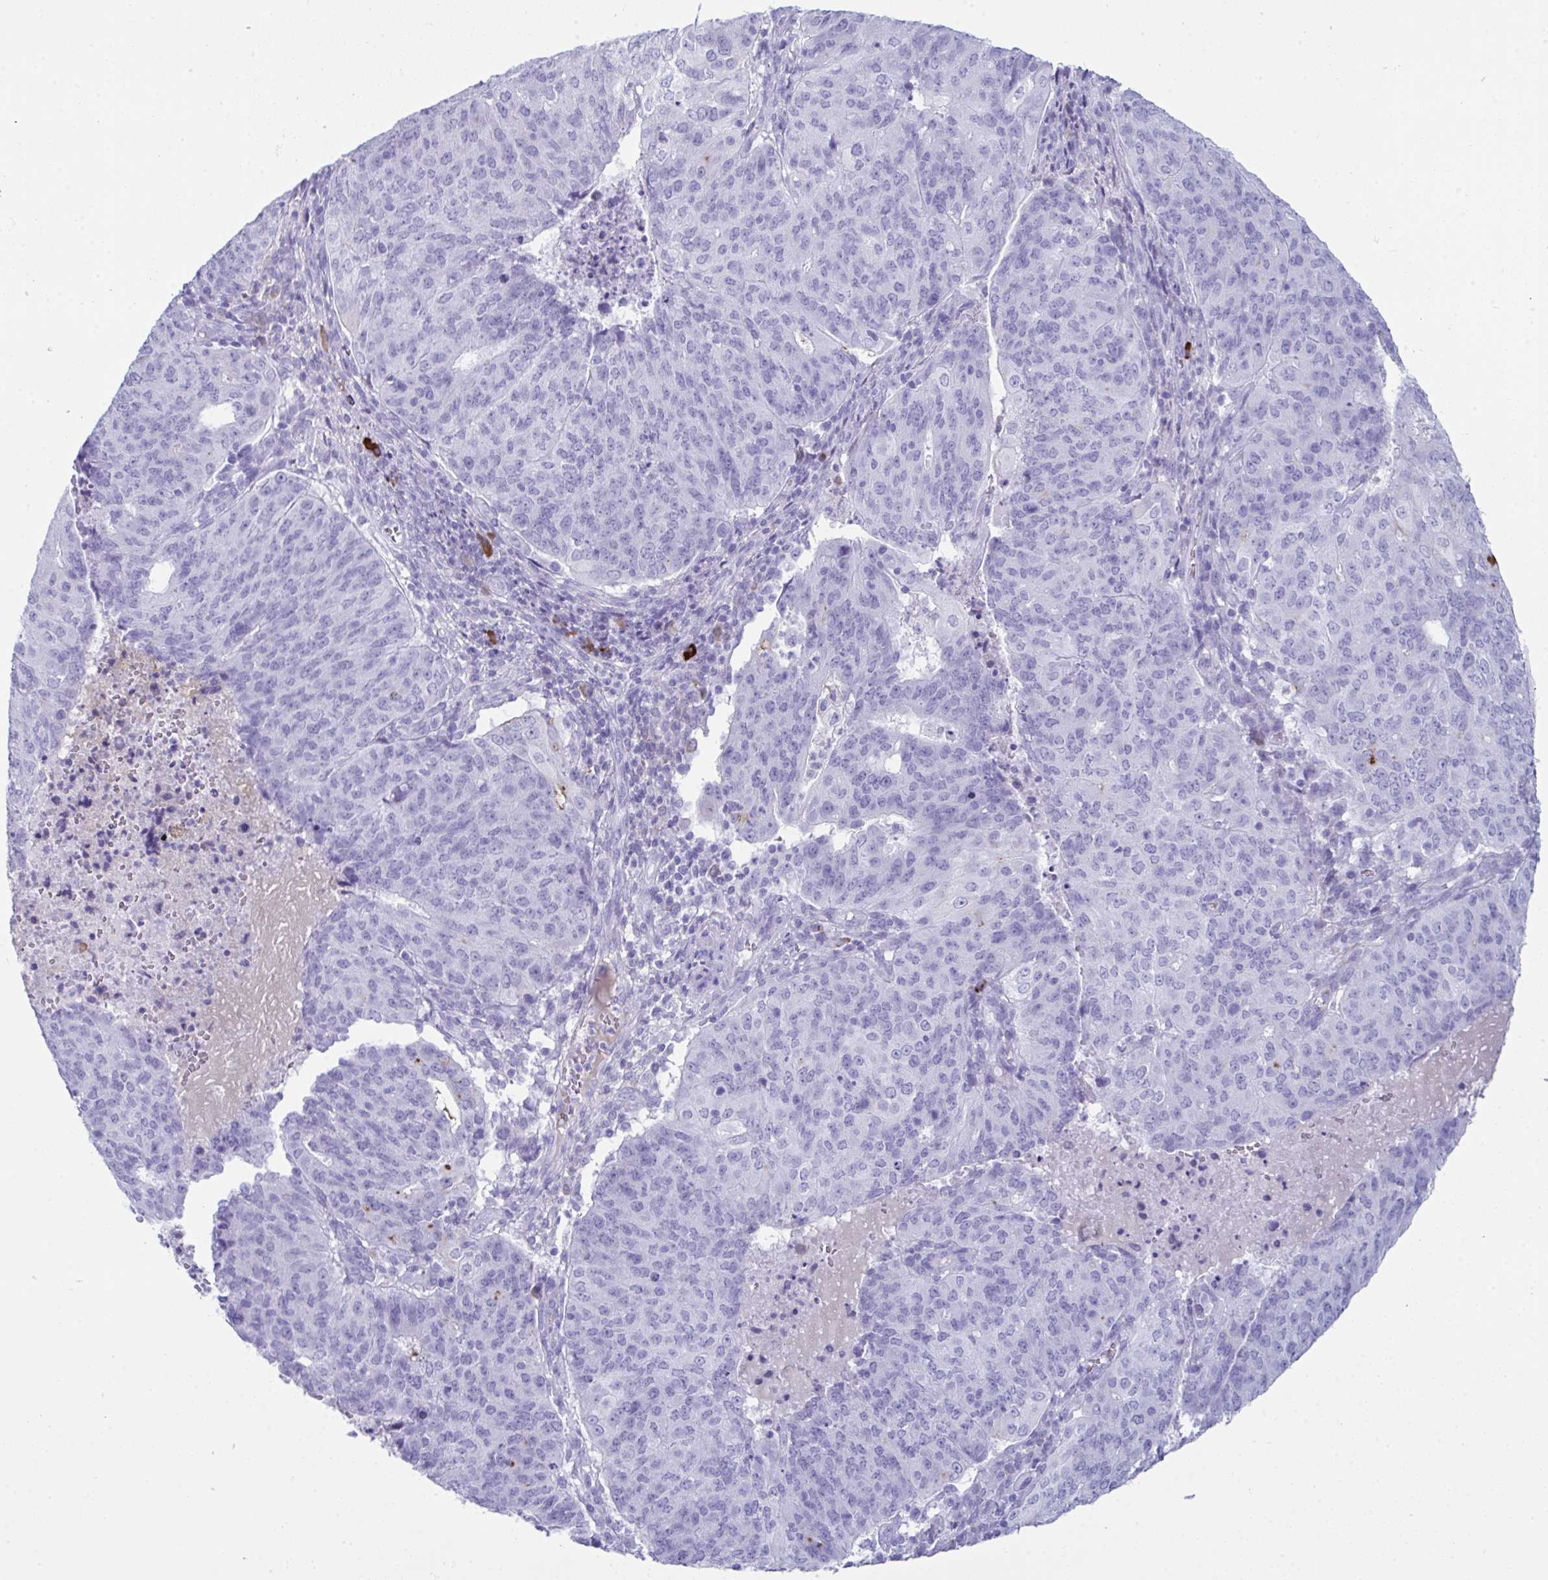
{"staining": {"intensity": "negative", "quantity": "none", "location": "none"}, "tissue": "endometrial cancer", "cell_type": "Tumor cells", "image_type": "cancer", "snomed": [{"axis": "morphology", "description": "Adenocarcinoma, NOS"}, {"axis": "topography", "description": "Endometrium"}], "caption": "IHC image of endometrial cancer stained for a protein (brown), which shows no staining in tumor cells. (DAB immunohistochemistry (IHC), high magnification).", "gene": "JCHAIN", "patient": {"sex": "female", "age": 82}}